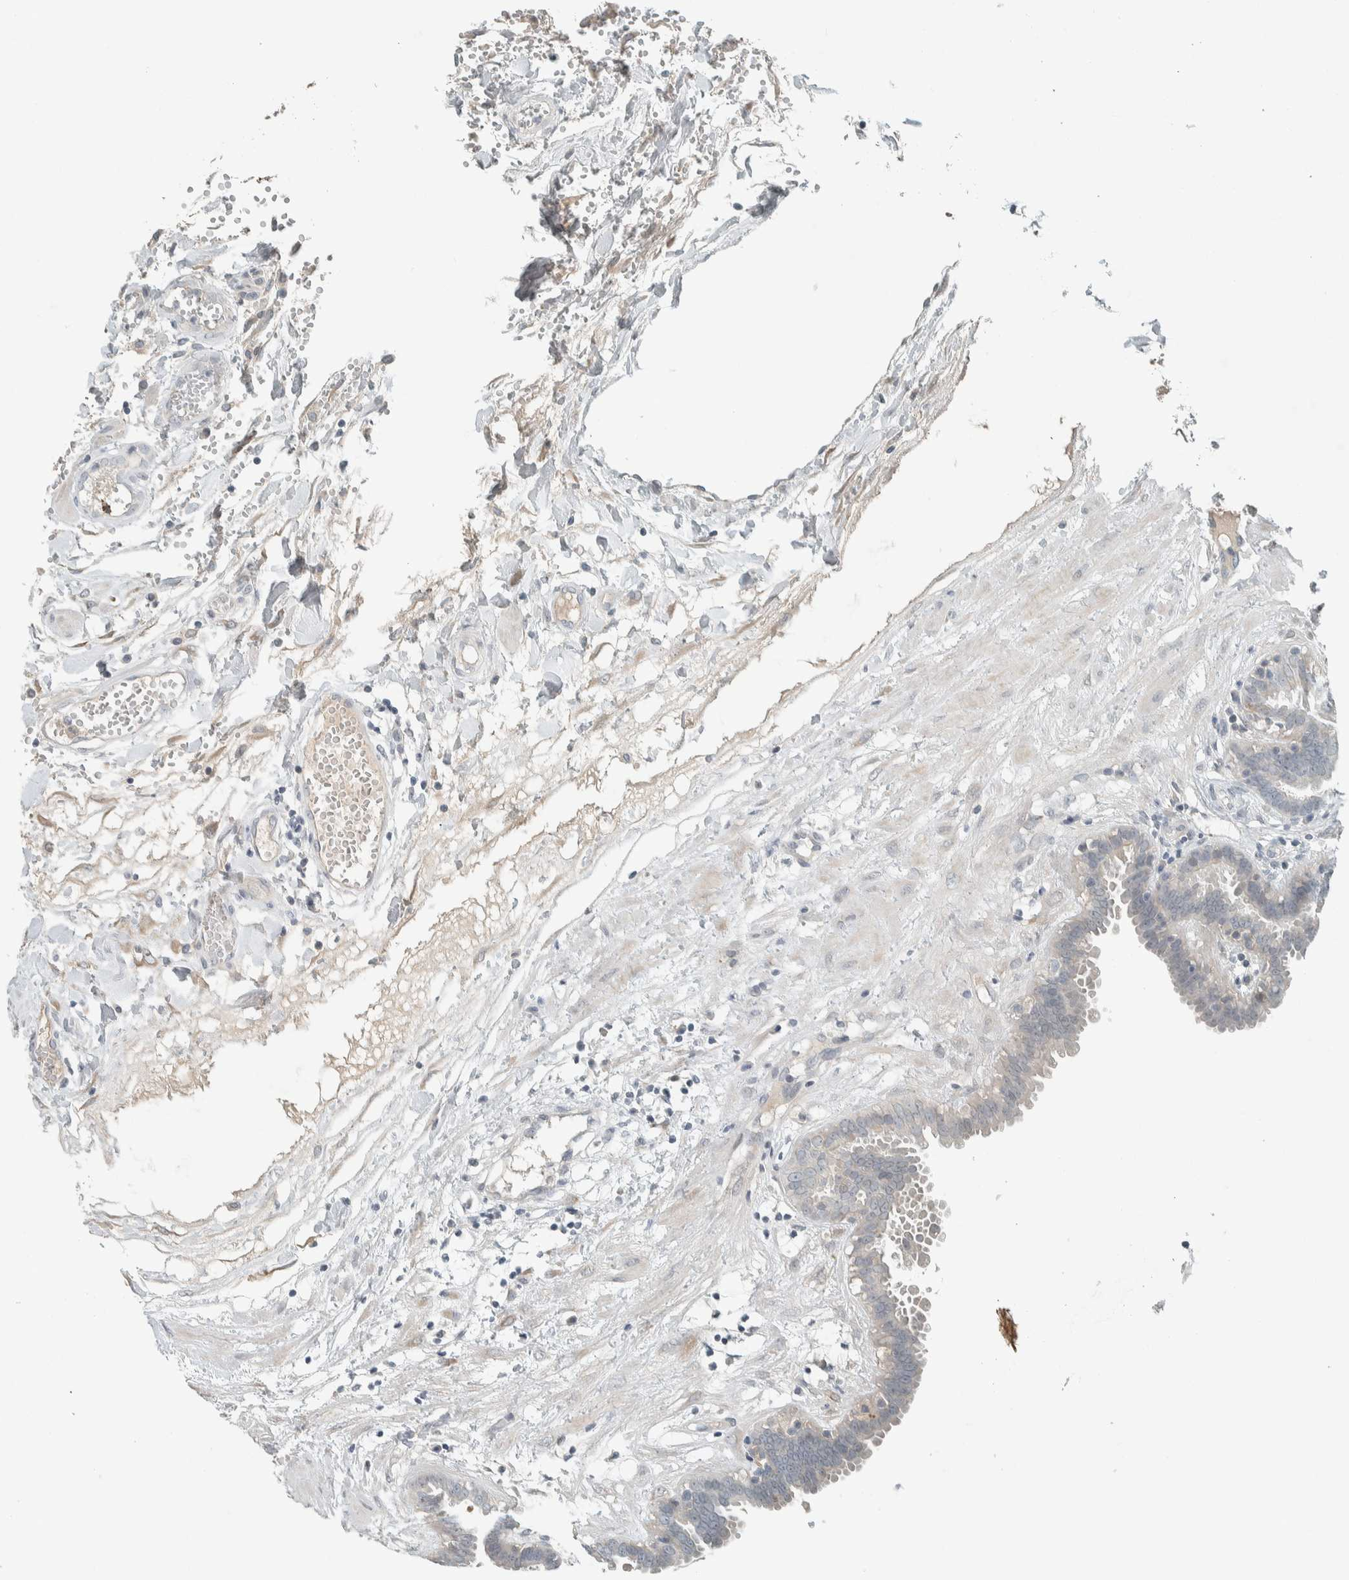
{"staining": {"intensity": "negative", "quantity": "none", "location": "none"}, "tissue": "fallopian tube", "cell_type": "Glandular cells", "image_type": "normal", "snomed": [{"axis": "morphology", "description": "Normal tissue, NOS"}, {"axis": "topography", "description": "Fallopian tube"}, {"axis": "topography", "description": "Placenta"}], "caption": "Human fallopian tube stained for a protein using IHC demonstrates no staining in glandular cells.", "gene": "CERCAM", "patient": {"sex": "female", "age": 32}}